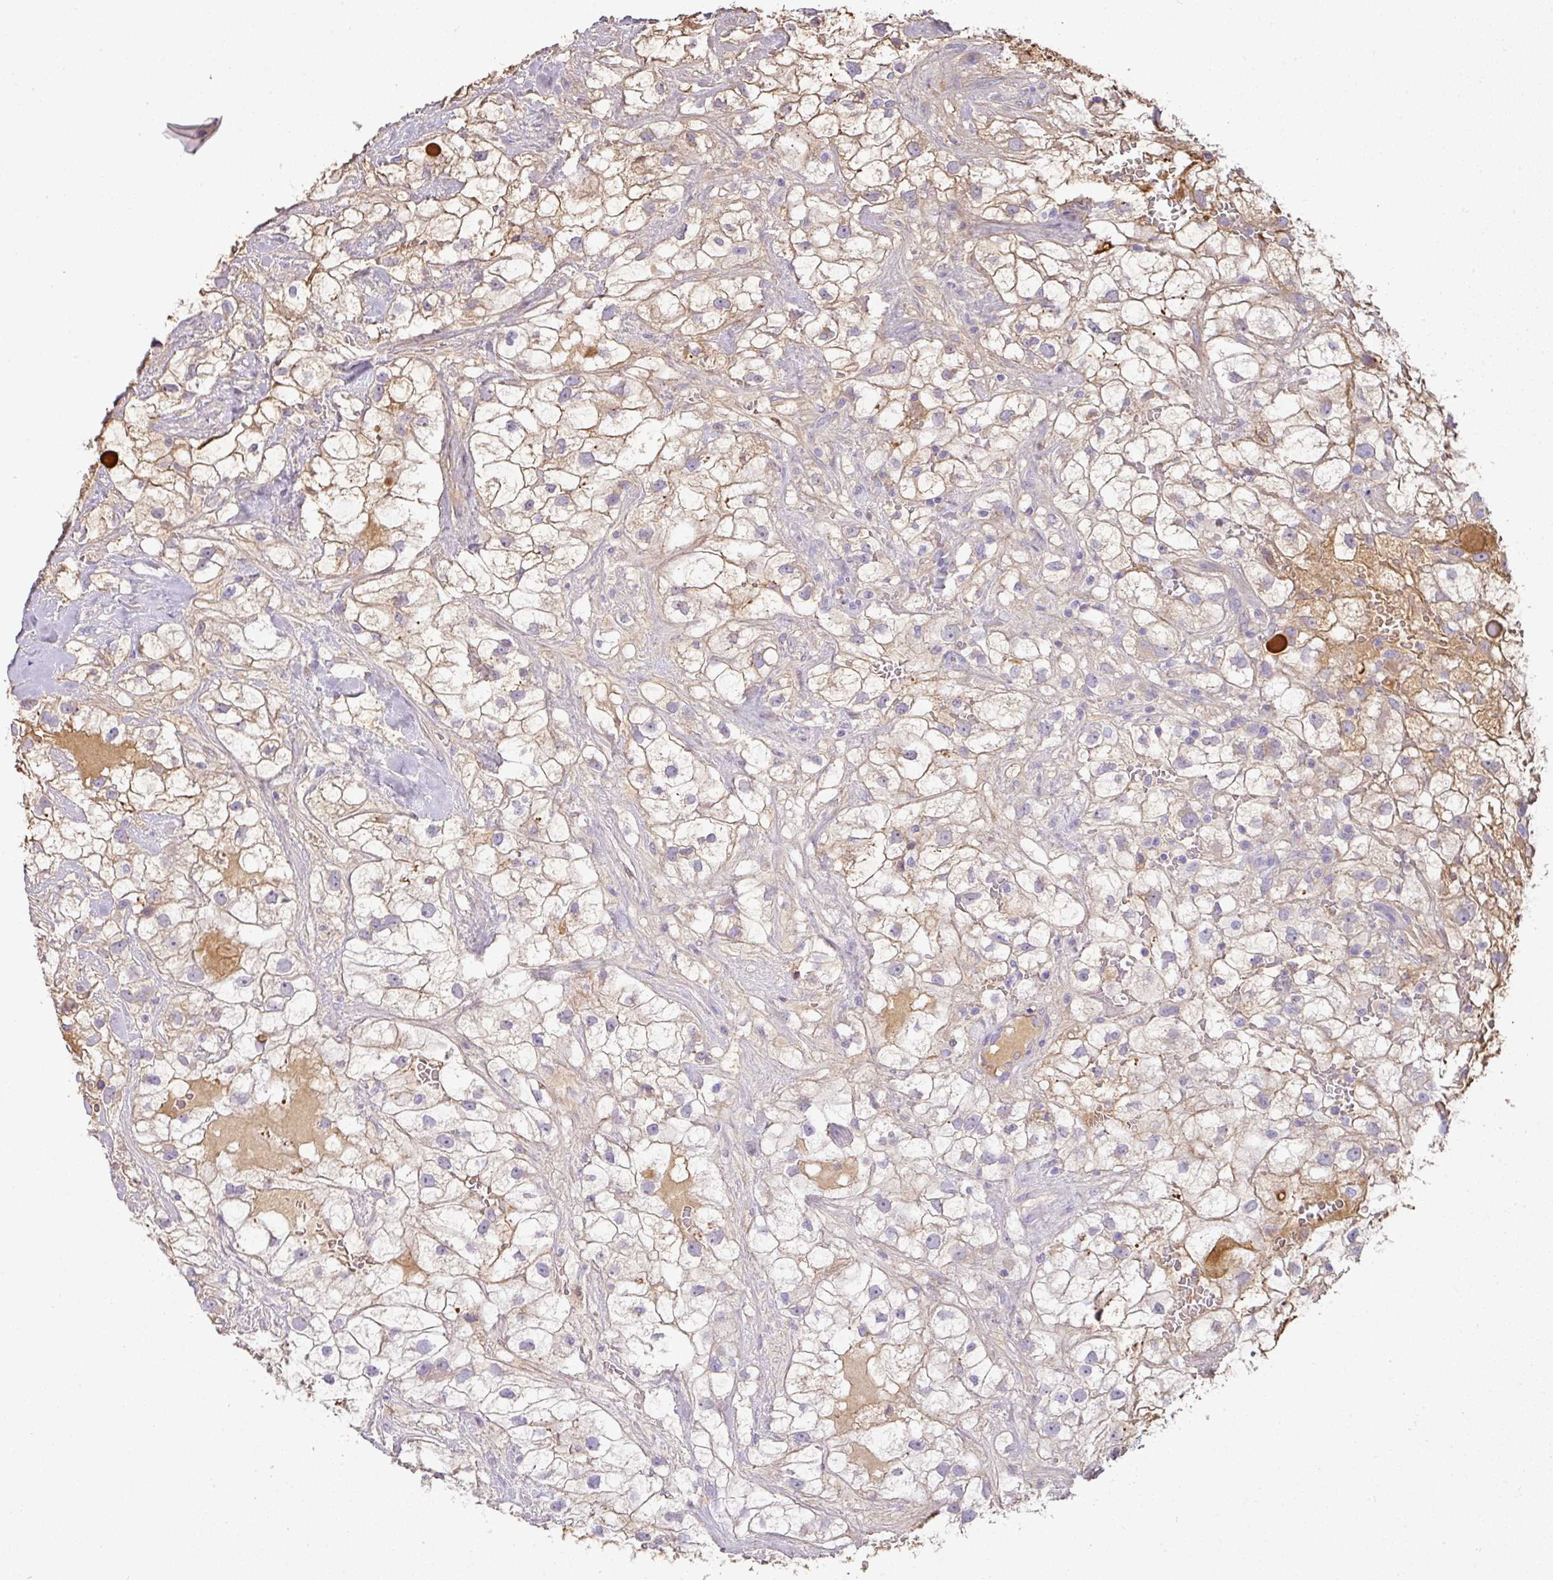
{"staining": {"intensity": "weak", "quantity": "<25%", "location": "cytoplasmic/membranous"}, "tissue": "renal cancer", "cell_type": "Tumor cells", "image_type": "cancer", "snomed": [{"axis": "morphology", "description": "Adenocarcinoma, NOS"}, {"axis": "topography", "description": "Kidney"}], "caption": "Renal adenocarcinoma was stained to show a protein in brown. There is no significant expression in tumor cells. (Brightfield microscopy of DAB (3,3'-diaminobenzidine) immunohistochemistry (IHC) at high magnification).", "gene": "CCZ1", "patient": {"sex": "male", "age": 59}}